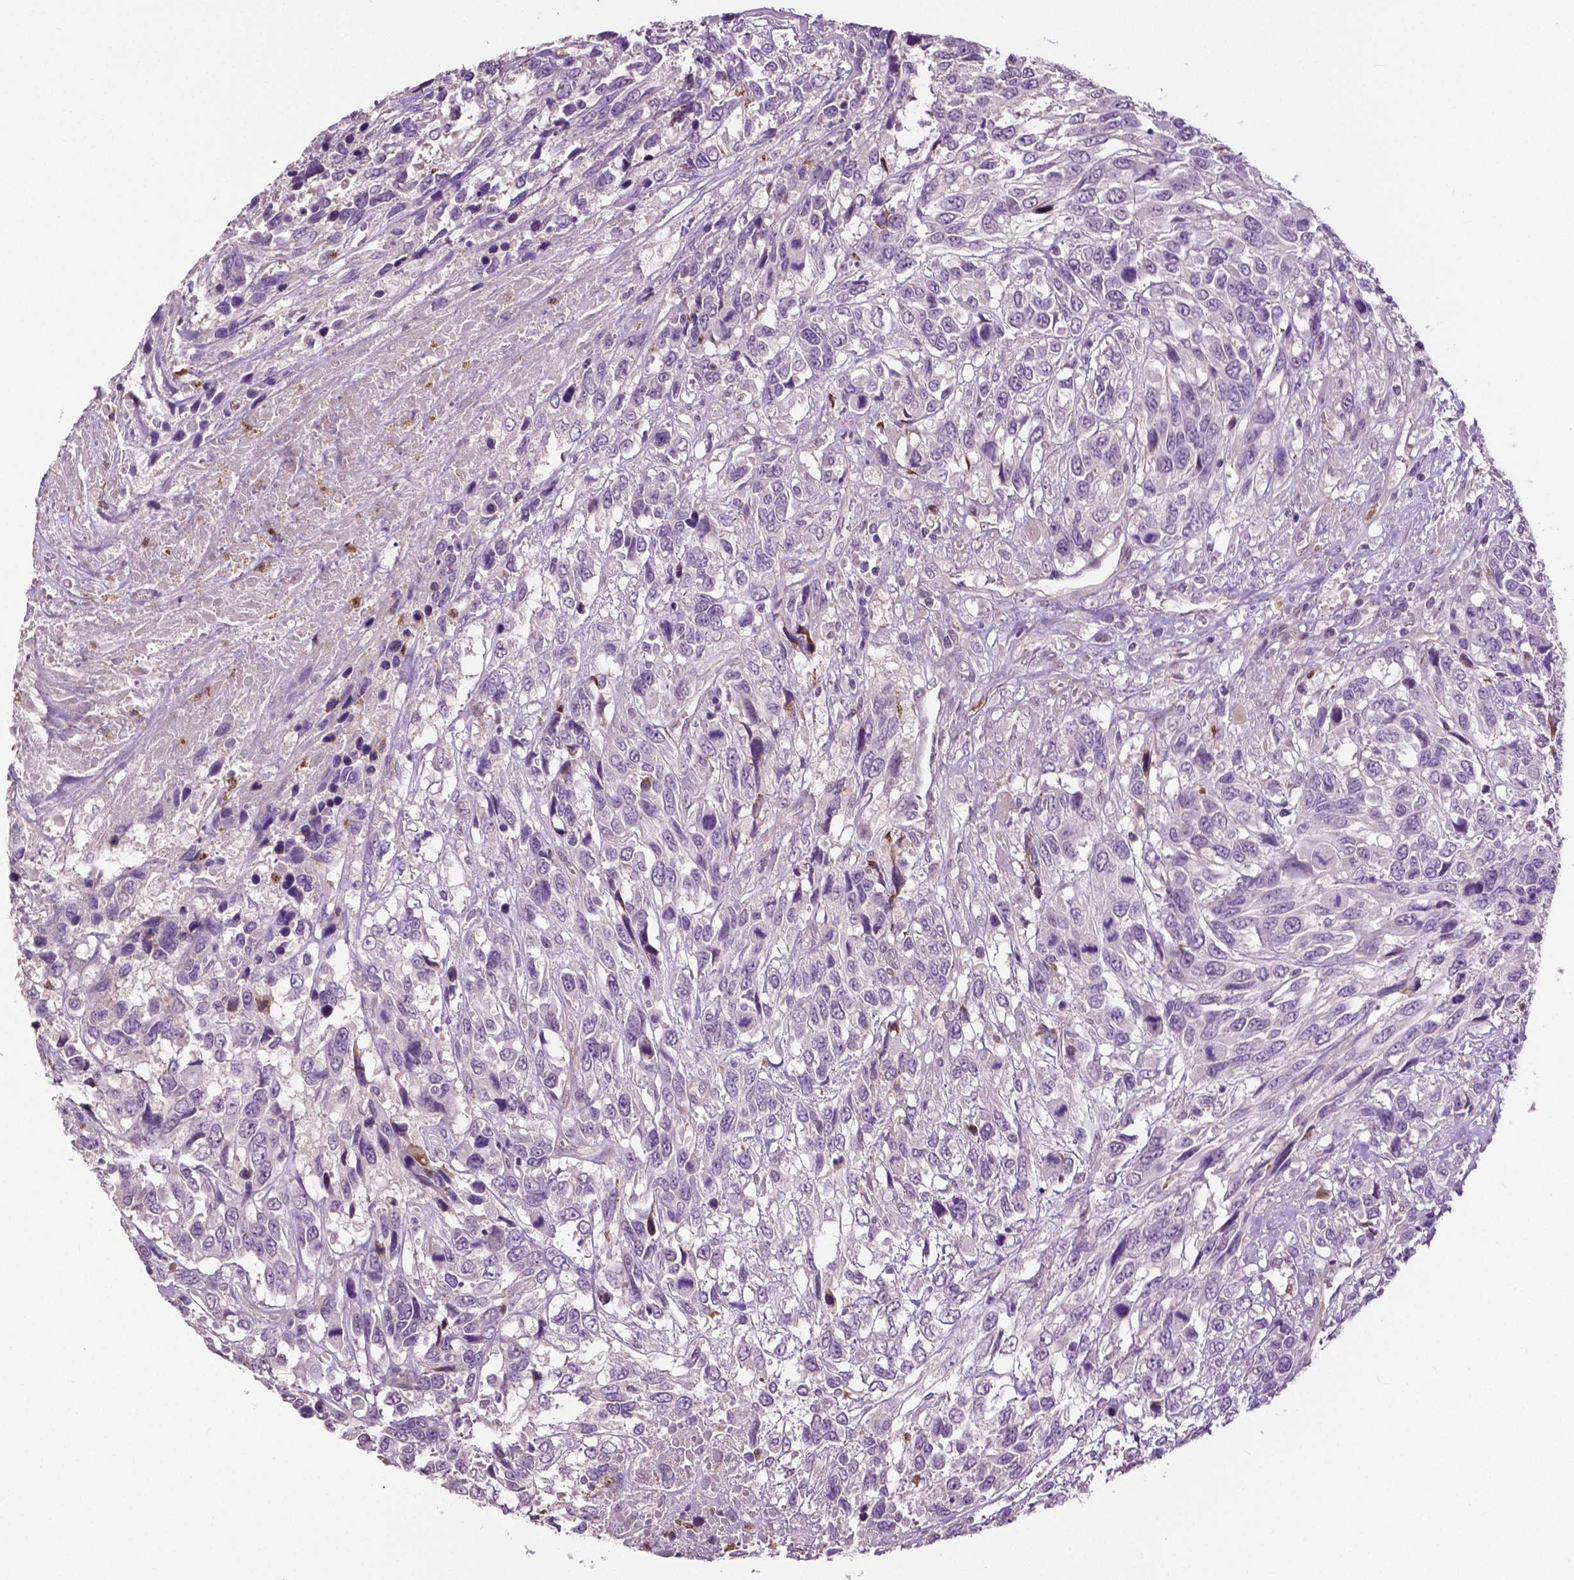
{"staining": {"intensity": "negative", "quantity": "none", "location": "none"}, "tissue": "urothelial cancer", "cell_type": "Tumor cells", "image_type": "cancer", "snomed": [{"axis": "morphology", "description": "Urothelial carcinoma, High grade"}, {"axis": "topography", "description": "Urinary bladder"}], "caption": "Tumor cells show no significant protein expression in urothelial cancer. (DAB immunohistochemistry visualized using brightfield microscopy, high magnification).", "gene": "PTPN5", "patient": {"sex": "female", "age": 70}}